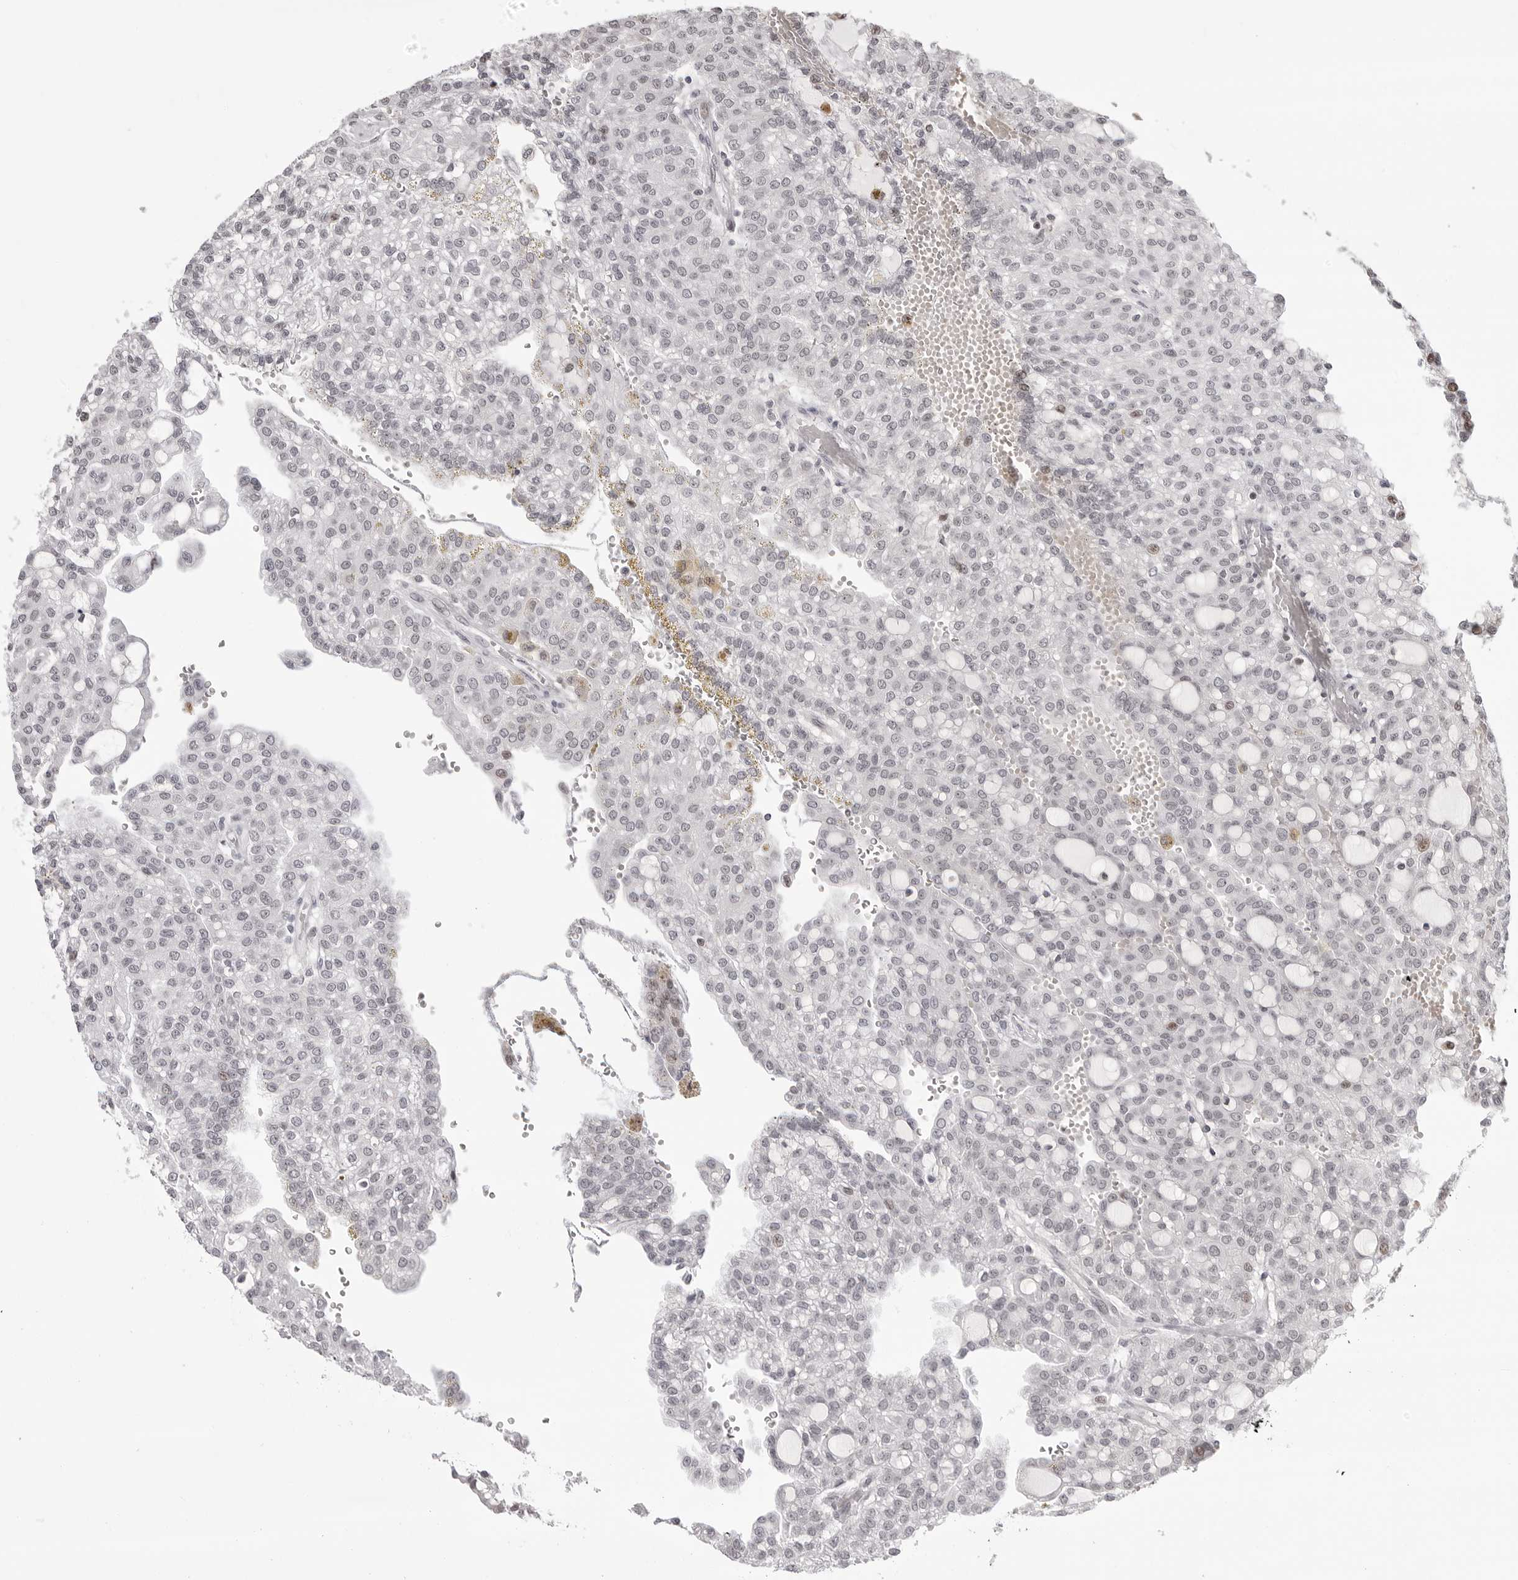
{"staining": {"intensity": "weak", "quantity": "<25%", "location": "nuclear"}, "tissue": "renal cancer", "cell_type": "Tumor cells", "image_type": "cancer", "snomed": [{"axis": "morphology", "description": "Adenocarcinoma, NOS"}, {"axis": "topography", "description": "Kidney"}], "caption": "A high-resolution image shows IHC staining of adenocarcinoma (renal), which demonstrates no significant positivity in tumor cells. (Immunohistochemistry, brightfield microscopy, high magnification).", "gene": "PHF3", "patient": {"sex": "male", "age": 63}}